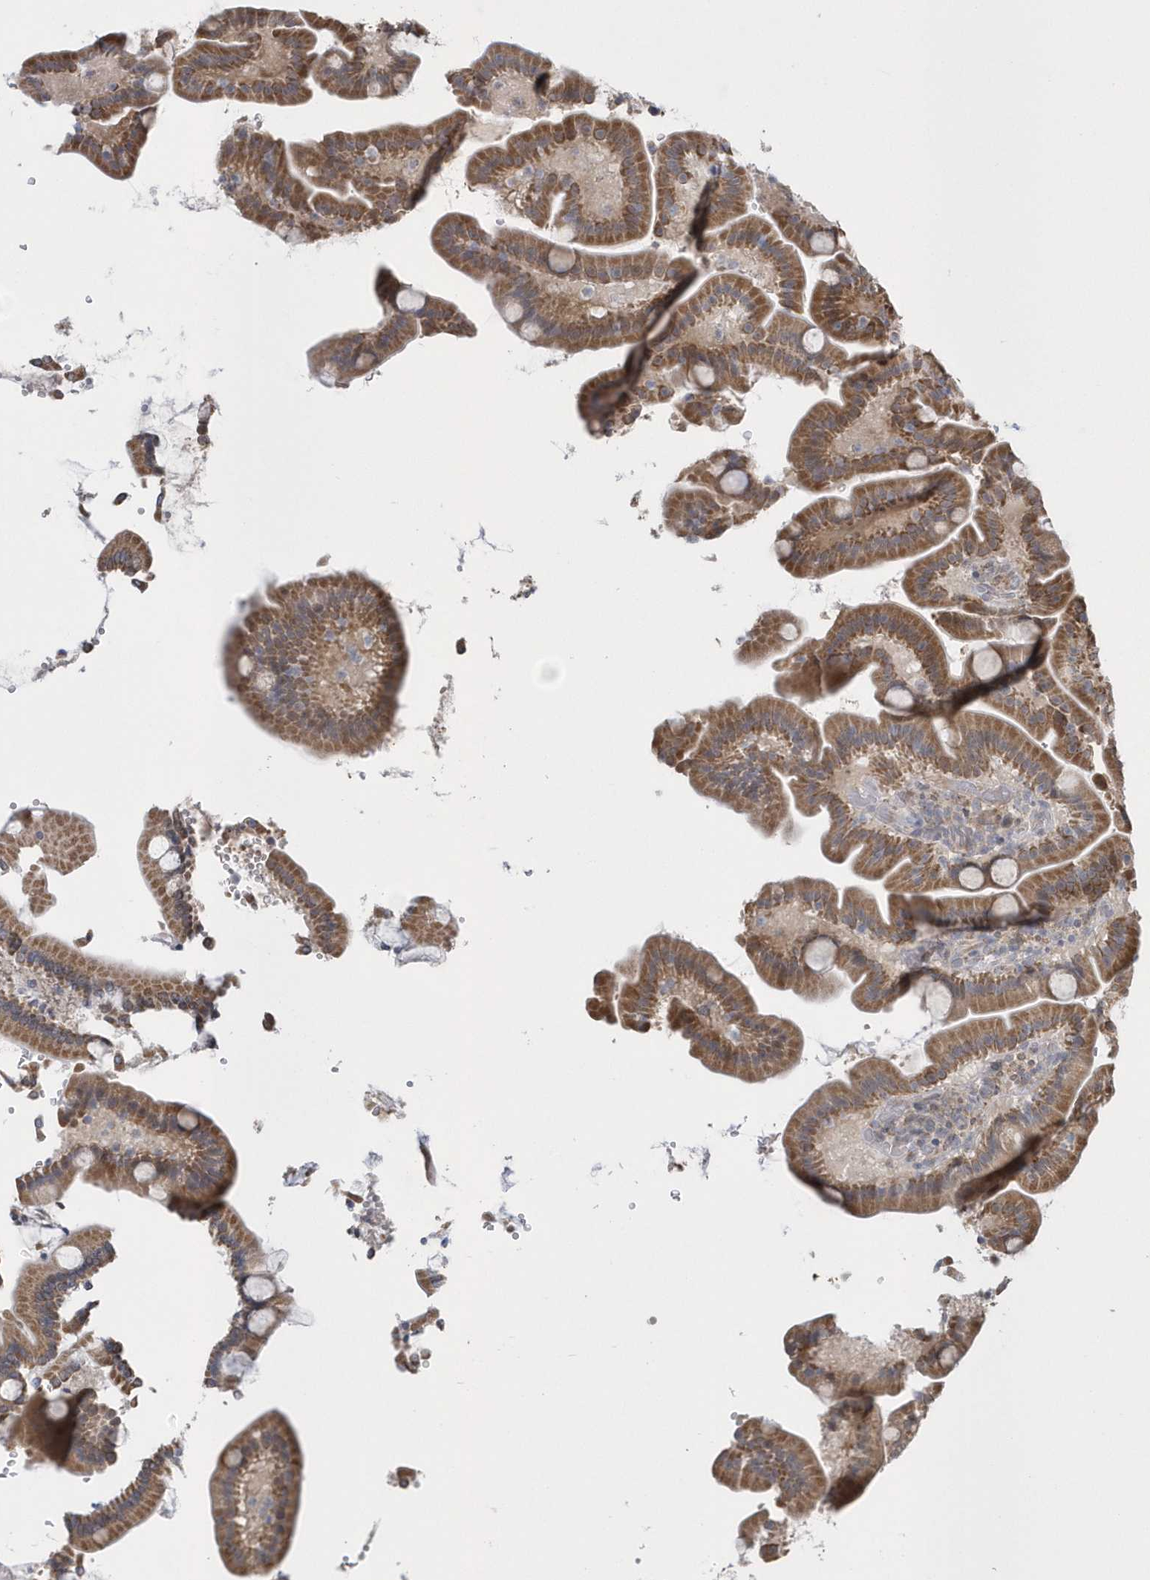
{"staining": {"intensity": "moderate", "quantity": ">75%", "location": "cytoplasmic/membranous"}, "tissue": "duodenum", "cell_type": "Glandular cells", "image_type": "normal", "snomed": [{"axis": "morphology", "description": "Normal tissue, NOS"}, {"axis": "topography", "description": "Duodenum"}], "caption": "Duodenum stained with immunohistochemistry (IHC) exhibits moderate cytoplasmic/membranous staining in about >75% of glandular cells. Using DAB (3,3'-diaminobenzidine) (brown) and hematoxylin (blue) stains, captured at high magnification using brightfield microscopy.", "gene": "SLX9", "patient": {"sex": "male", "age": 55}}